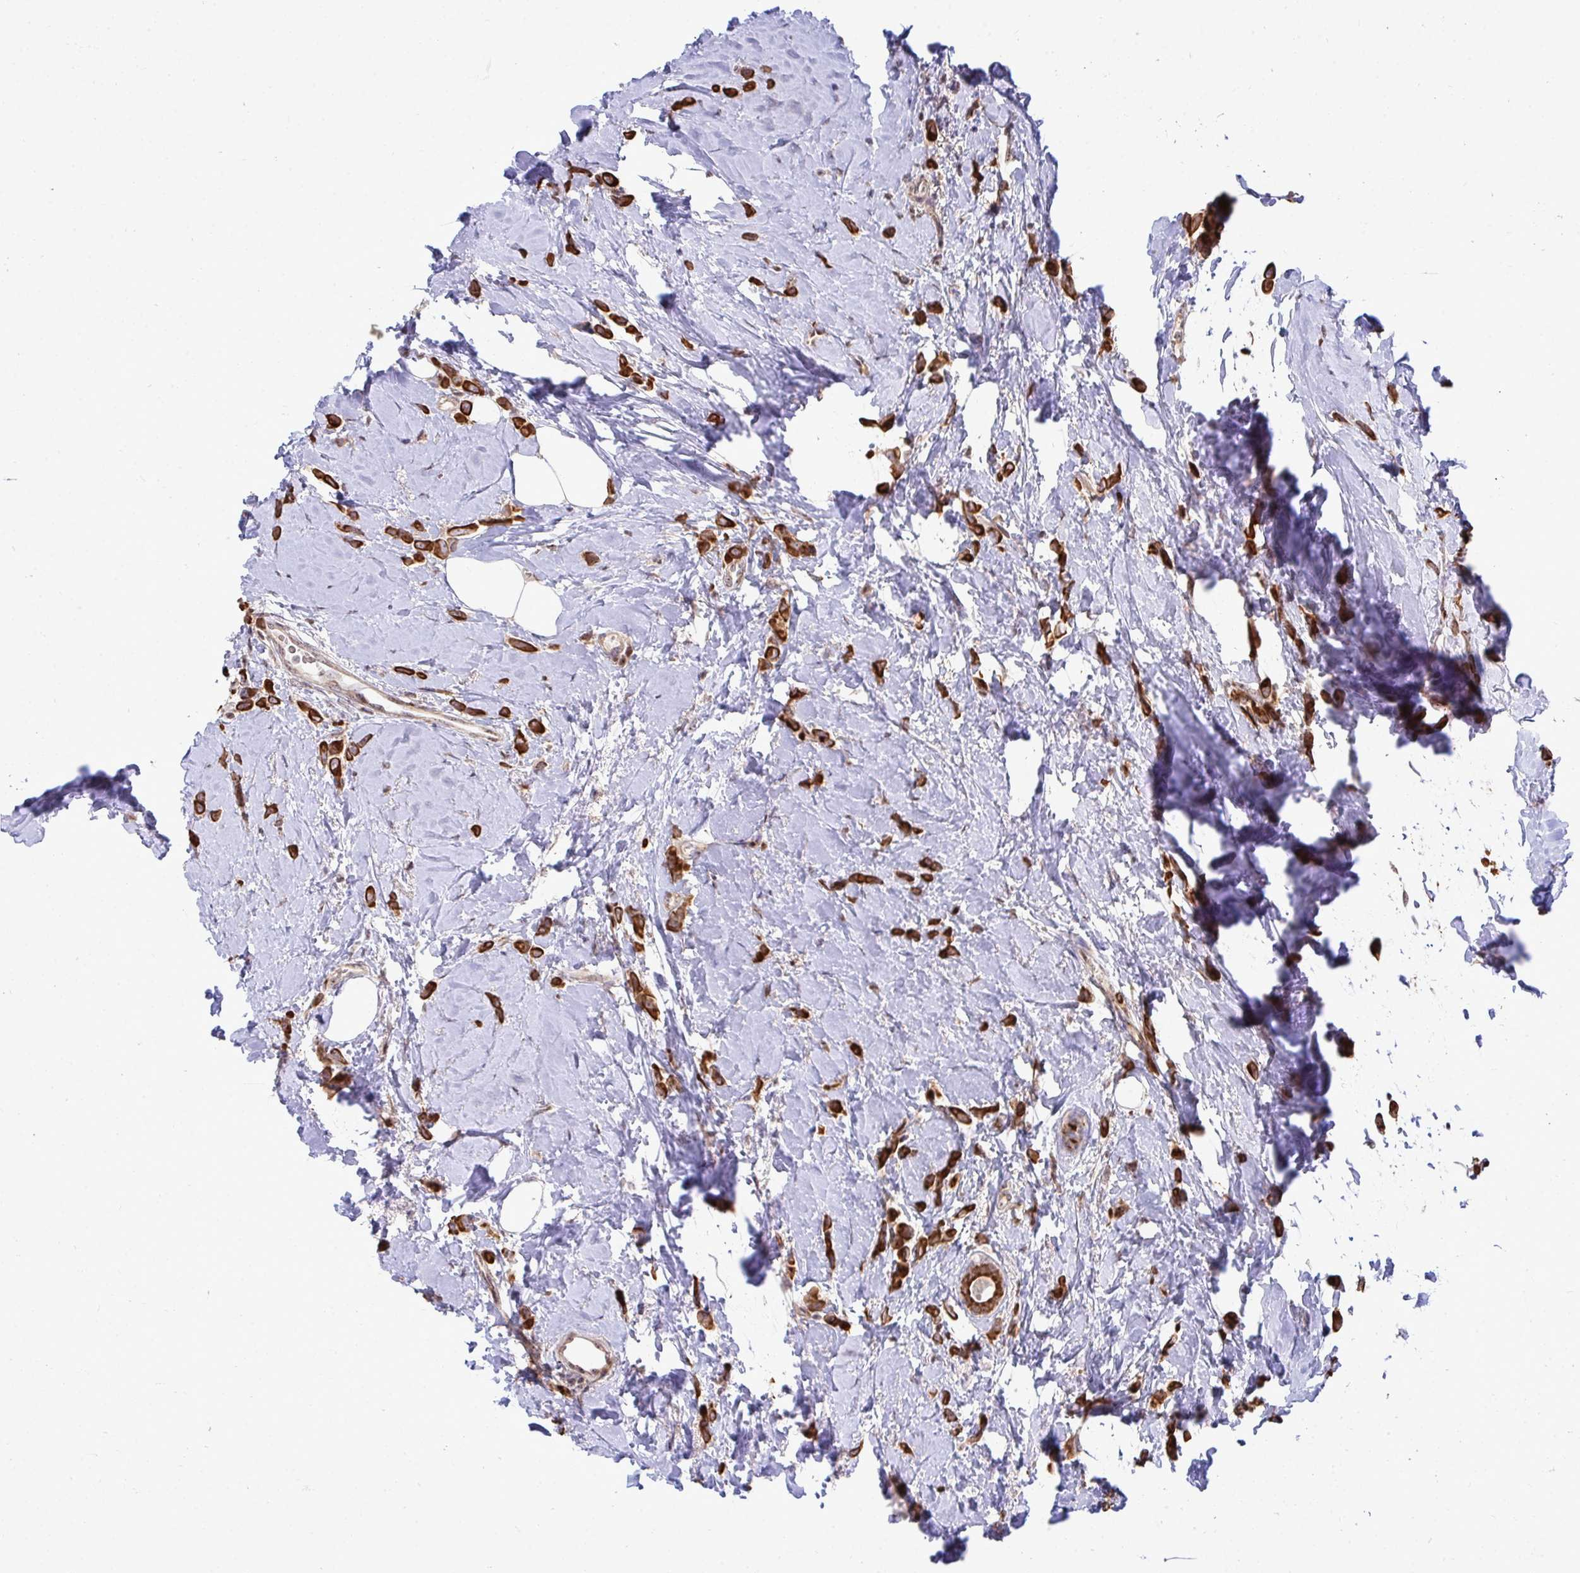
{"staining": {"intensity": "strong", "quantity": ">75%", "location": "cytoplasmic/membranous"}, "tissue": "breast cancer", "cell_type": "Tumor cells", "image_type": "cancer", "snomed": [{"axis": "morphology", "description": "Lobular carcinoma"}, {"axis": "topography", "description": "Breast"}], "caption": "Approximately >75% of tumor cells in human breast cancer (lobular carcinoma) exhibit strong cytoplasmic/membranous protein staining as visualized by brown immunohistochemical staining.", "gene": "TRIM44", "patient": {"sex": "female", "age": 66}}